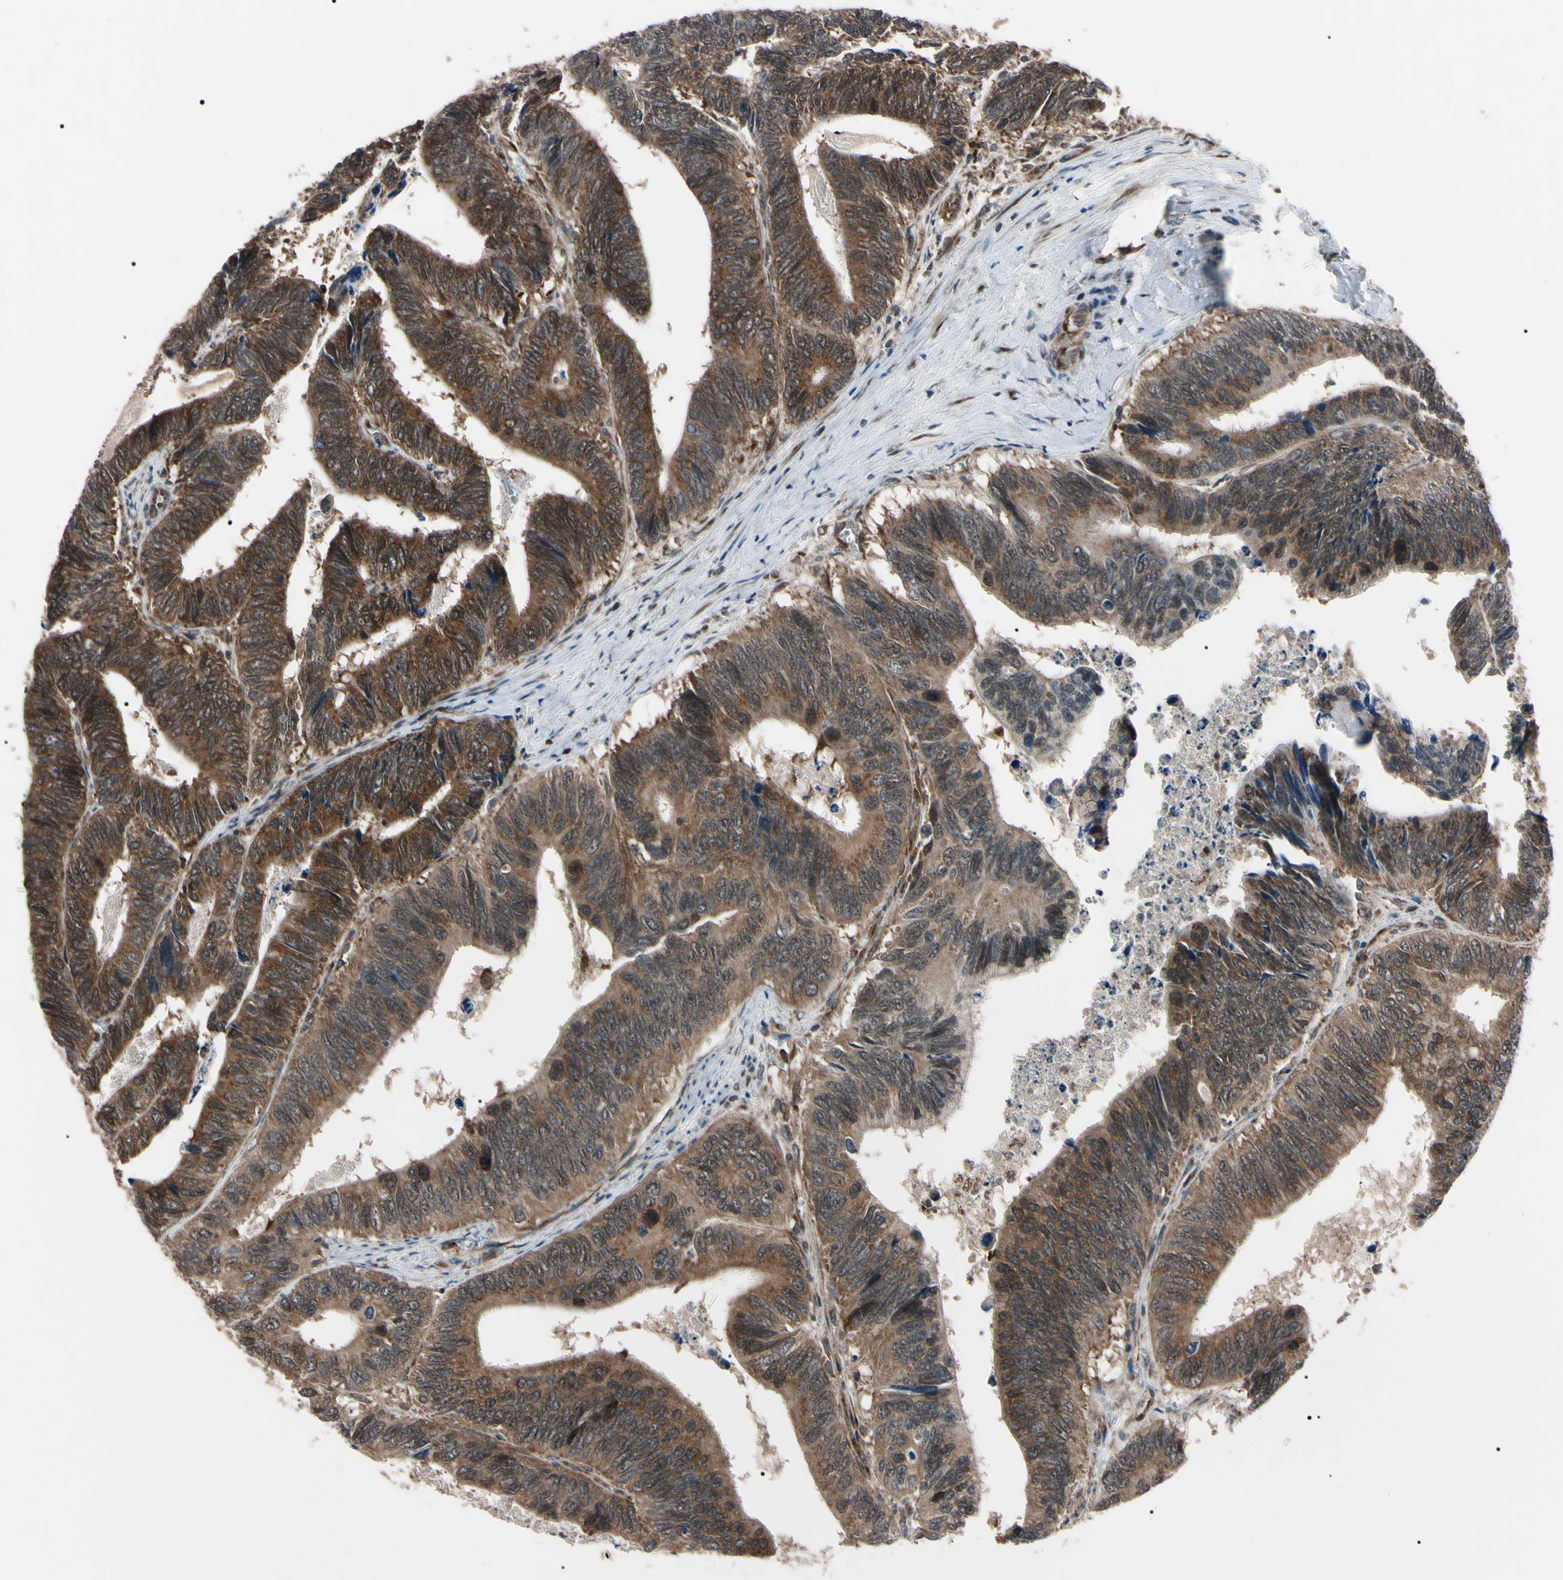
{"staining": {"intensity": "strong", "quantity": ">75%", "location": "cytoplasmic/membranous"}, "tissue": "colorectal cancer", "cell_type": "Tumor cells", "image_type": "cancer", "snomed": [{"axis": "morphology", "description": "Adenocarcinoma, NOS"}, {"axis": "topography", "description": "Colon"}], "caption": "IHC micrograph of human adenocarcinoma (colorectal) stained for a protein (brown), which exhibits high levels of strong cytoplasmic/membranous staining in approximately >75% of tumor cells.", "gene": "GUCY1B1", "patient": {"sex": "male", "age": 72}}